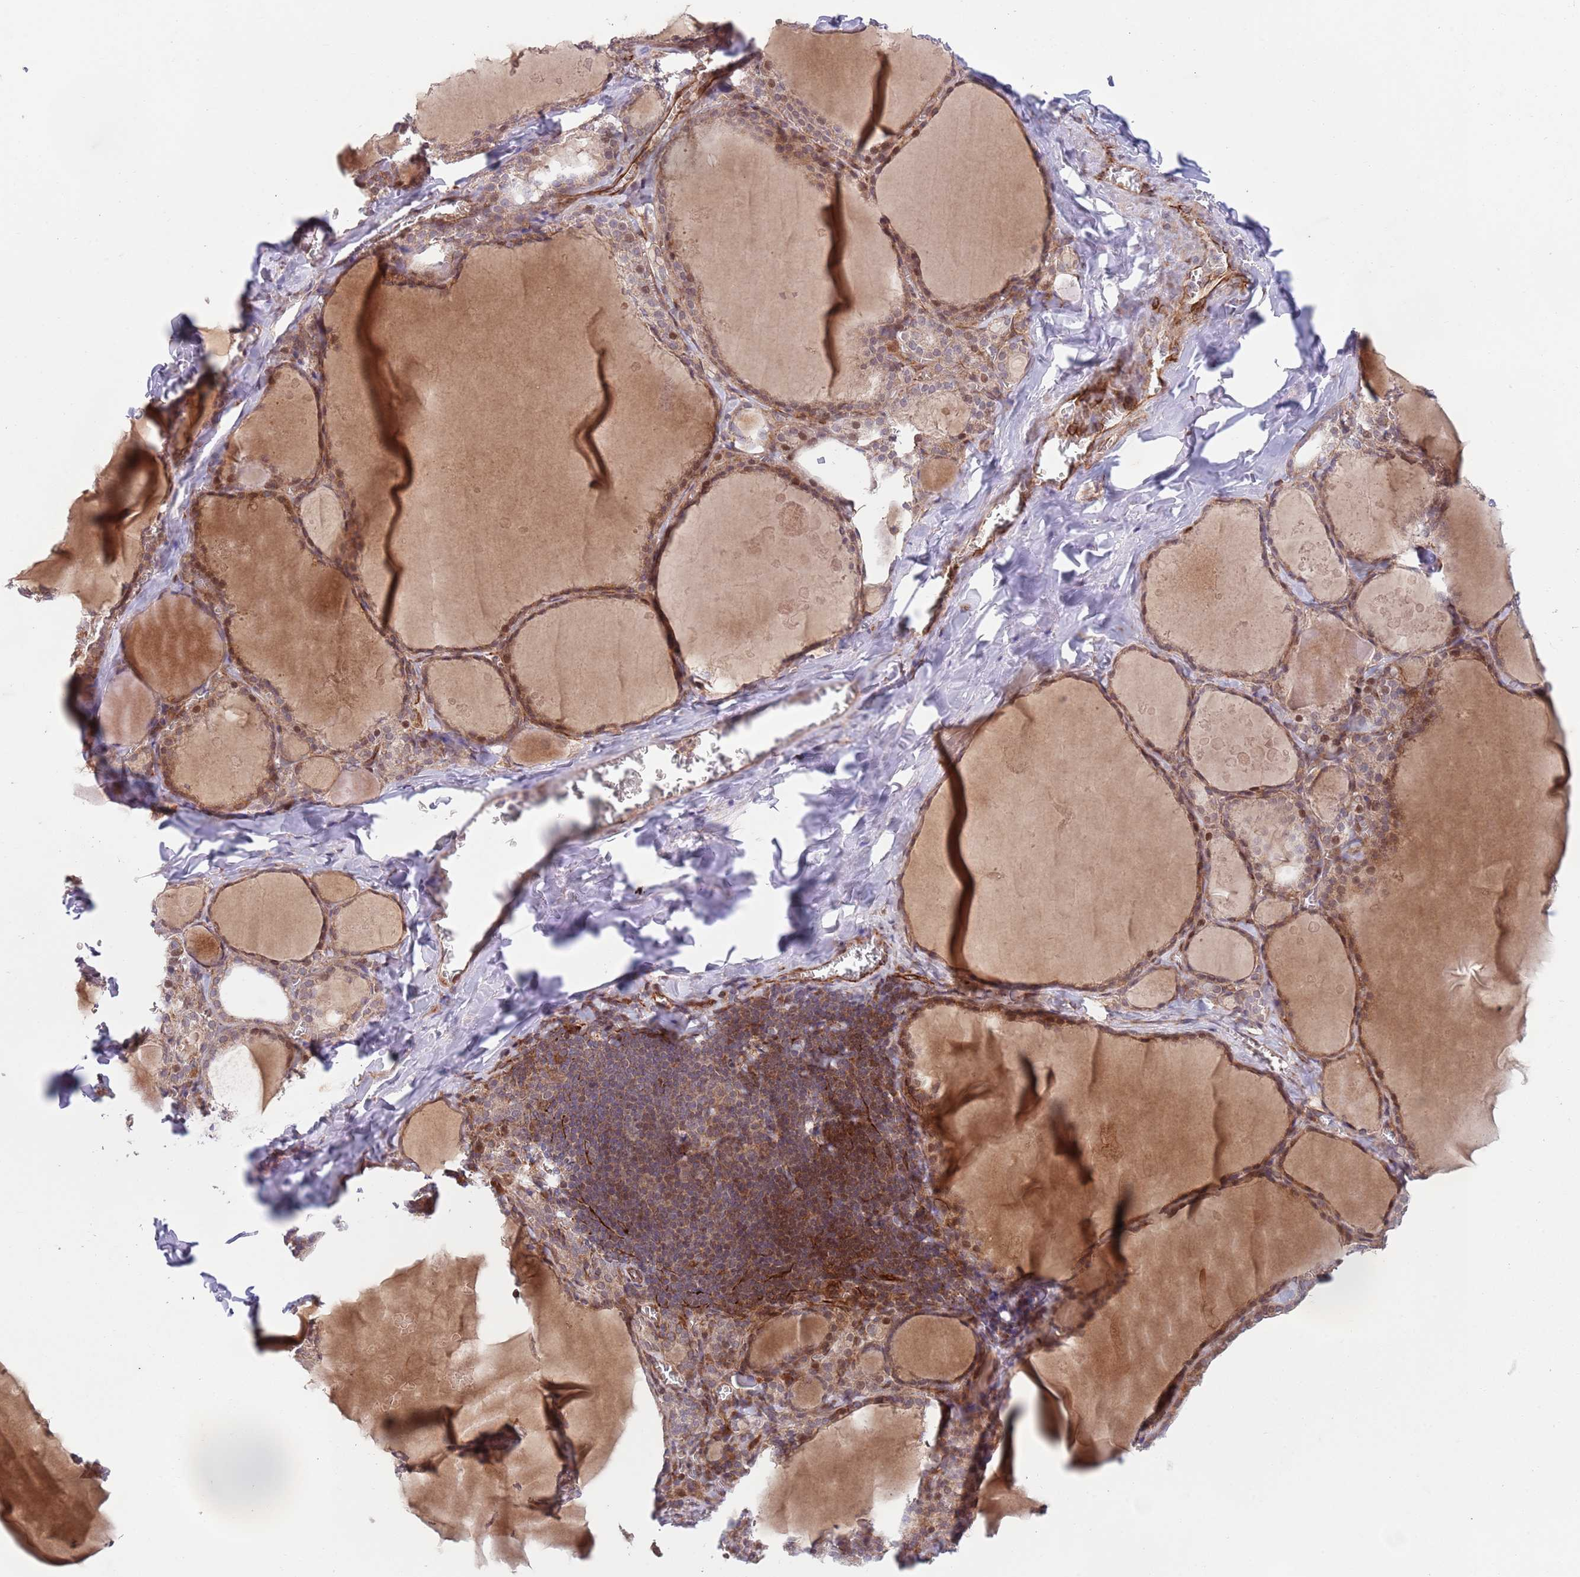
{"staining": {"intensity": "moderate", "quantity": ">75%", "location": "cytoplasmic/membranous,nuclear"}, "tissue": "thyroid gland", "cell_type": "Glandular cells", "image_type": "normal", "snomed": [{"axis": "morphology", "description": "Normal tissue, NOS"}, {"axis": "topography", "description": "Thyroid gland"}], "caption": "Immunohistochemical staining of benign thyroid gland displays moderate cytoplasmic/membranous,nuclear protein positivity in approximately >75% of glandular cells.", "gene": "CHD9", "patient": {"sex": "male", "age": 56}}